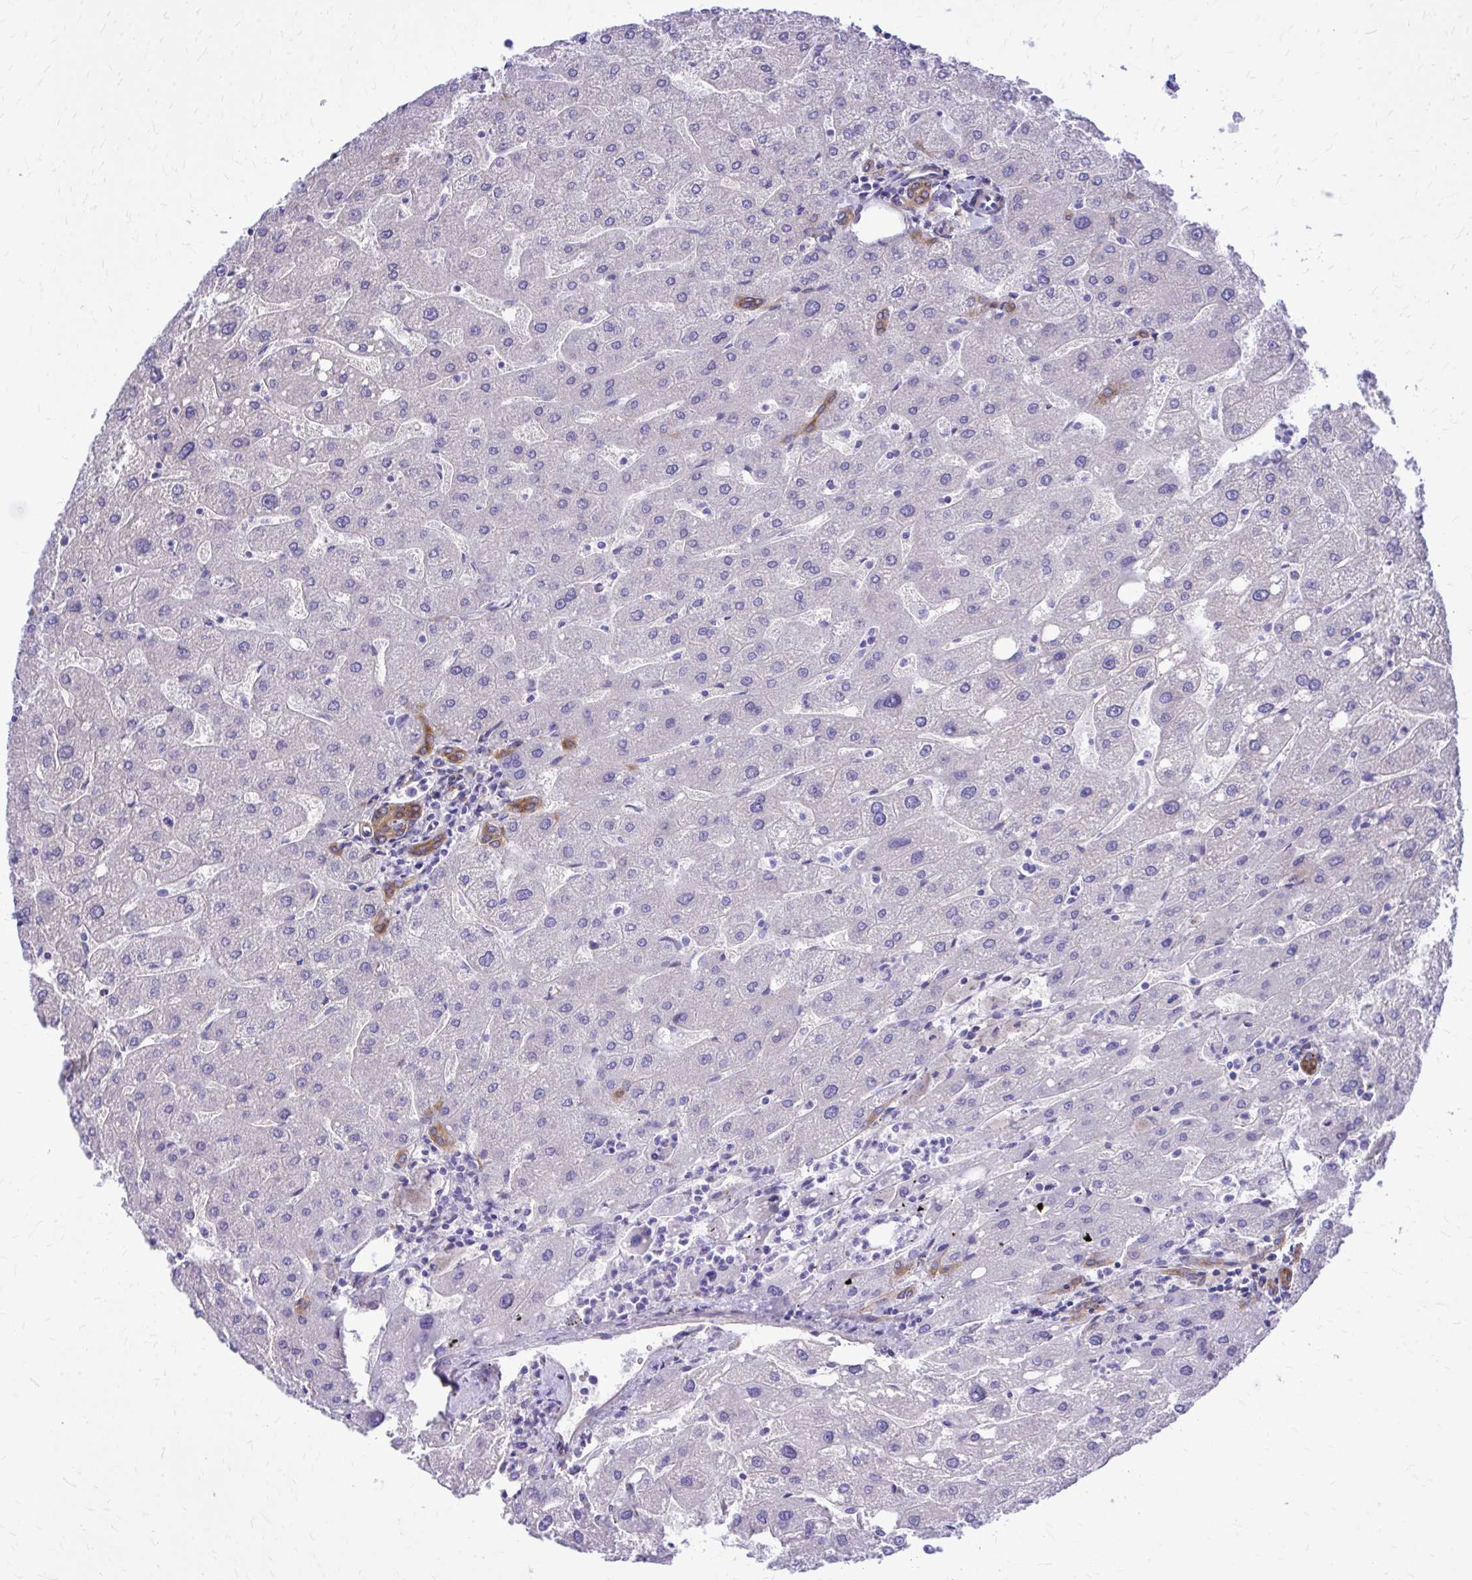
{"staining": {"intensity": "moderate", "quantity": ">75%", "location": "cytoplasmic/membranous"}, "tissue": "liver", "cell_type": "Cholangiocytes", "image_type": "normal", "snomed": [{"axis": "morphology", "description": "Normal tissue, NOS"}, {"axis": "topography", "description": "Liver"}], "caption": "Normal liver was stained to show a protein in brown. There is medium levels of moderate cytoplasmic/membranous staining in about >75% of cholangiocytes.", "gene": "EPB41L1", "patient": {"sex": "male", "age": 67}}